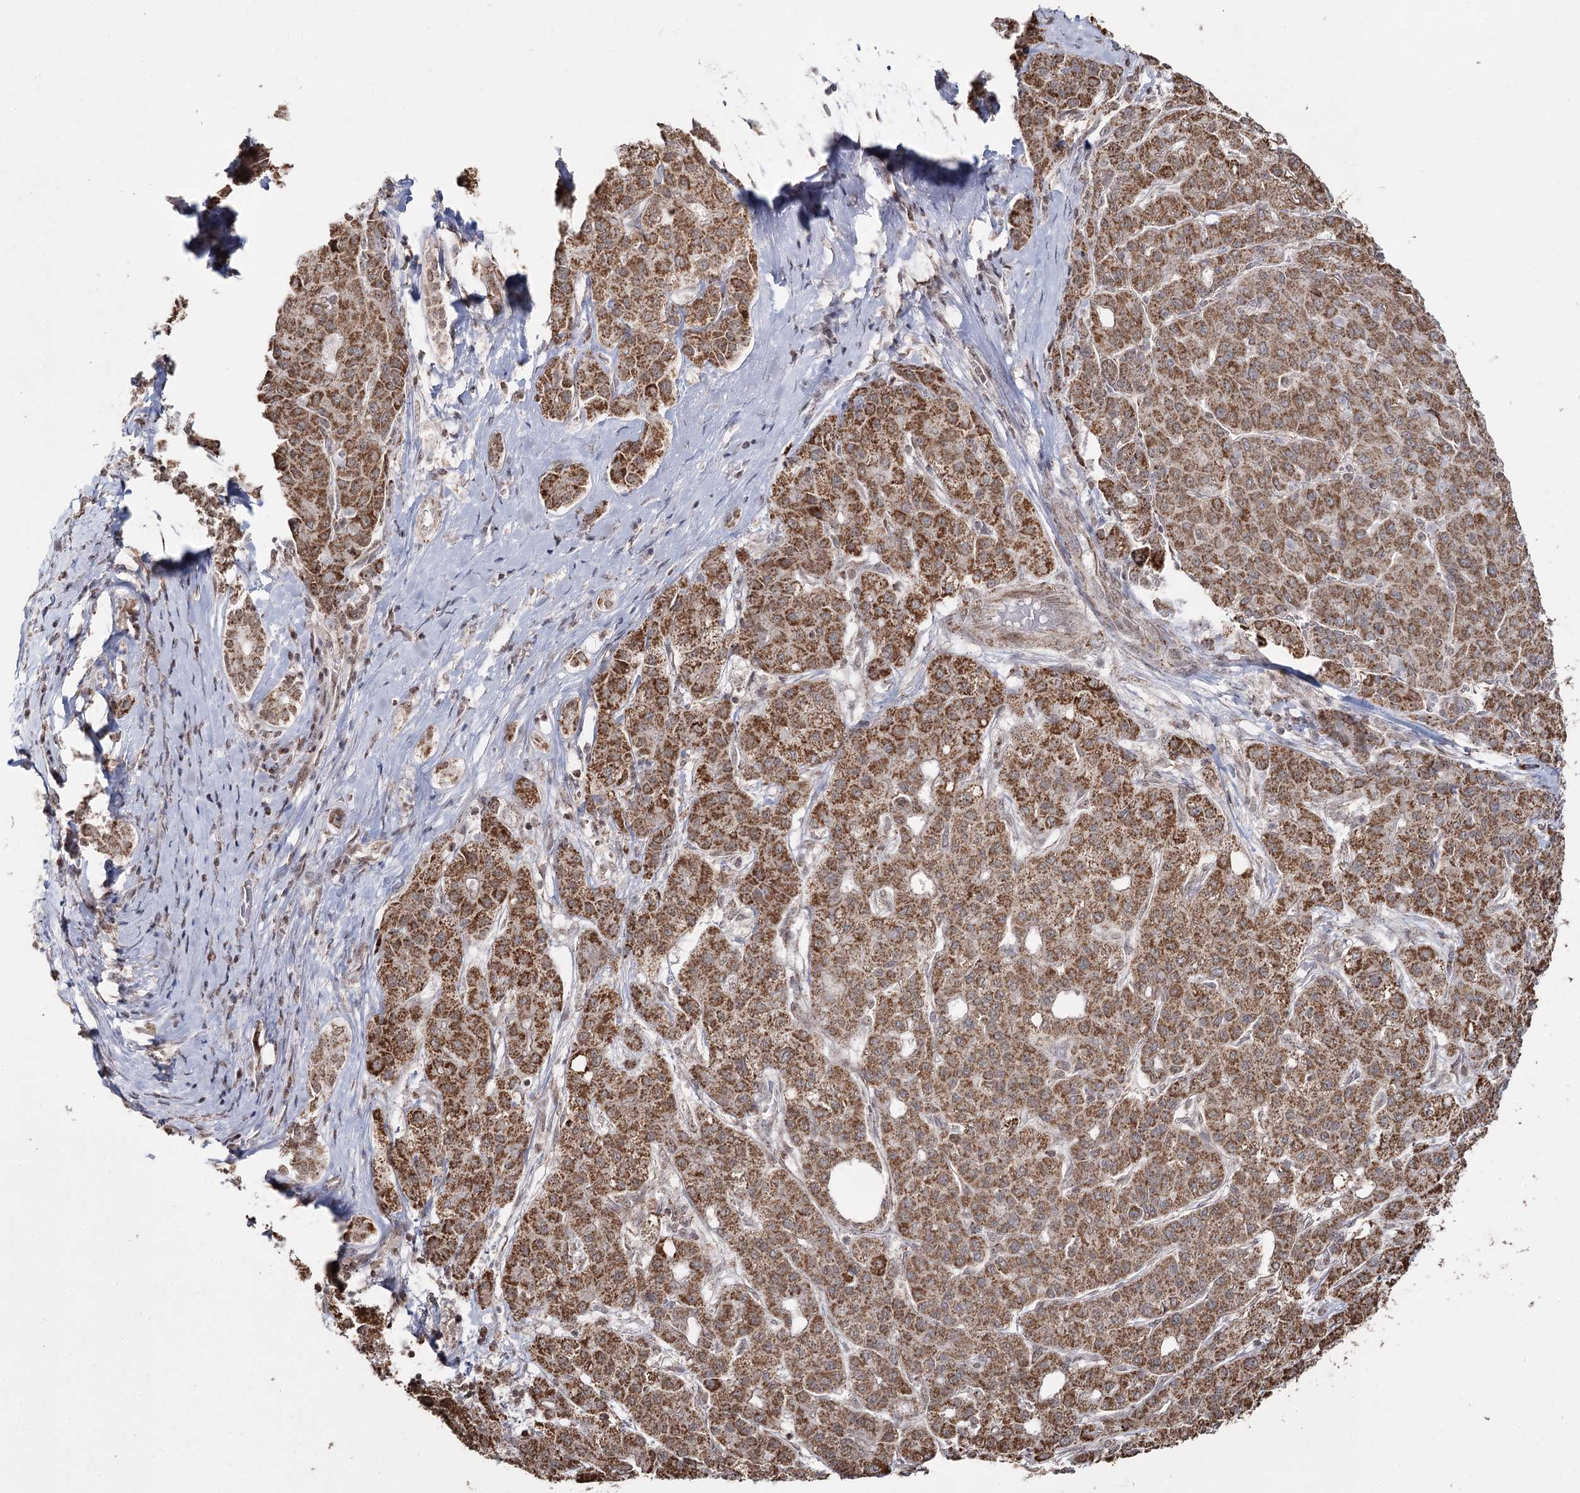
{"staining": {"intensity": "moderate", "quantity": ">75%", "location": "cytoplasmic/membranous"}, "tissue": "liver cancer", "cell_type": "Tumor cells", "image_type": "cancer", "snomed": [{"axis": "morphology", "description": "Carcinoma, Hepatocellular, NOS"}, {"axis": "topography", "description": "Liver"}], "caption": "Tumor cells reveal moderate cytoplasmic/membranous expression in about >75% of cells in liver hepatocellular carcinoma.", "gene": "PDHX", "patient": {"sex": "male", "age": 65}}